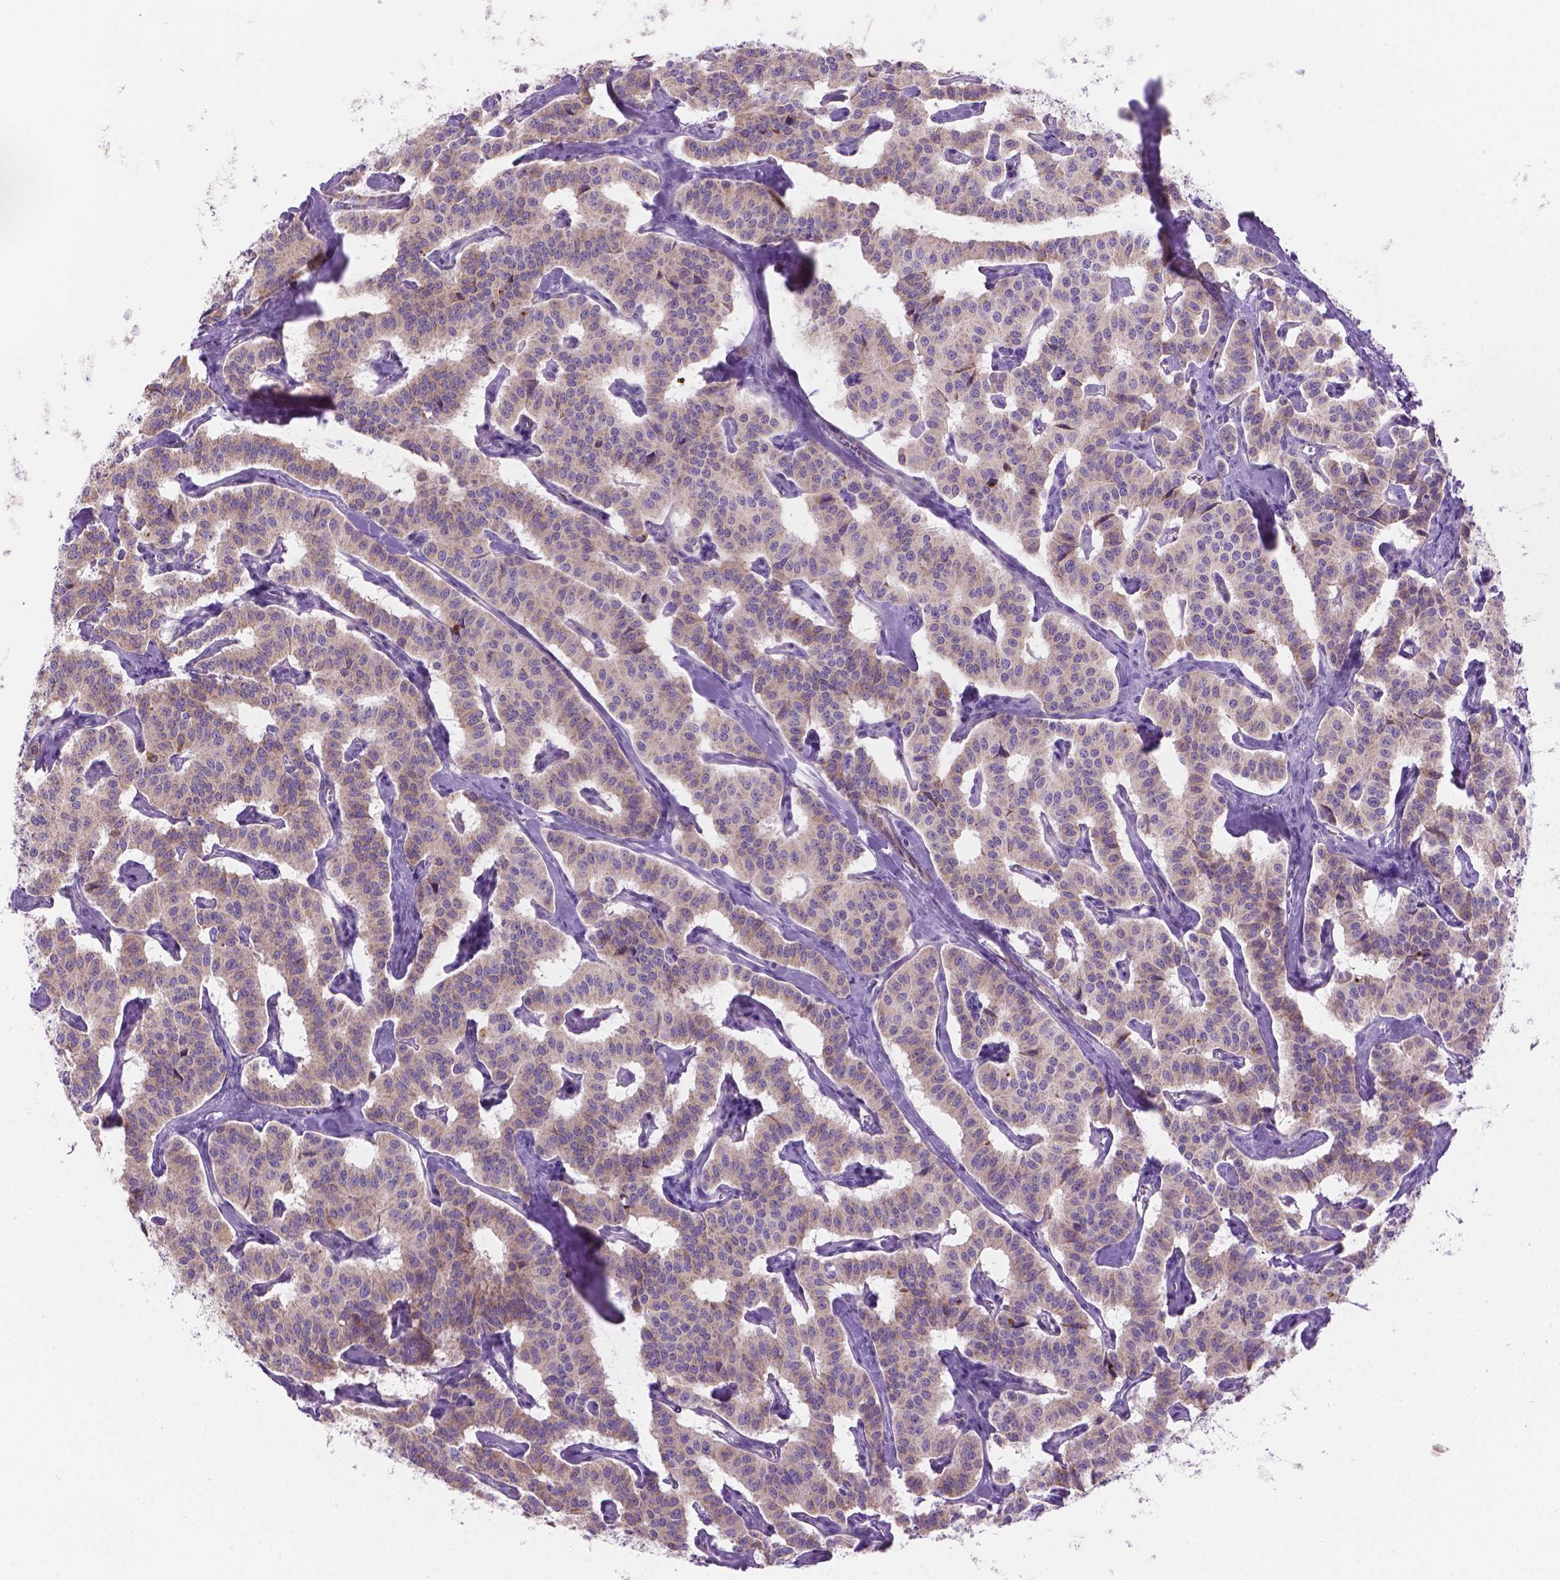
{"staining": {"intensity": "weak", "quantity": "<25%", "location": "cytoplasmic/membranous"}, "tissue": "carcinoid", "cell_type": "Tumor cells", "image_type": "cancer", "snomed": [{"axis": "morphology", "description": "Carcinoid, malignant, NOS"}, {"axis": "topography", "description": "Lung"}], "caption": "Protein analysis of carcinoid (malignant) reveals no significant expression in tumor cells.", "gene": "CSPG5", "patient": {"sex": "female", "age": 46}}